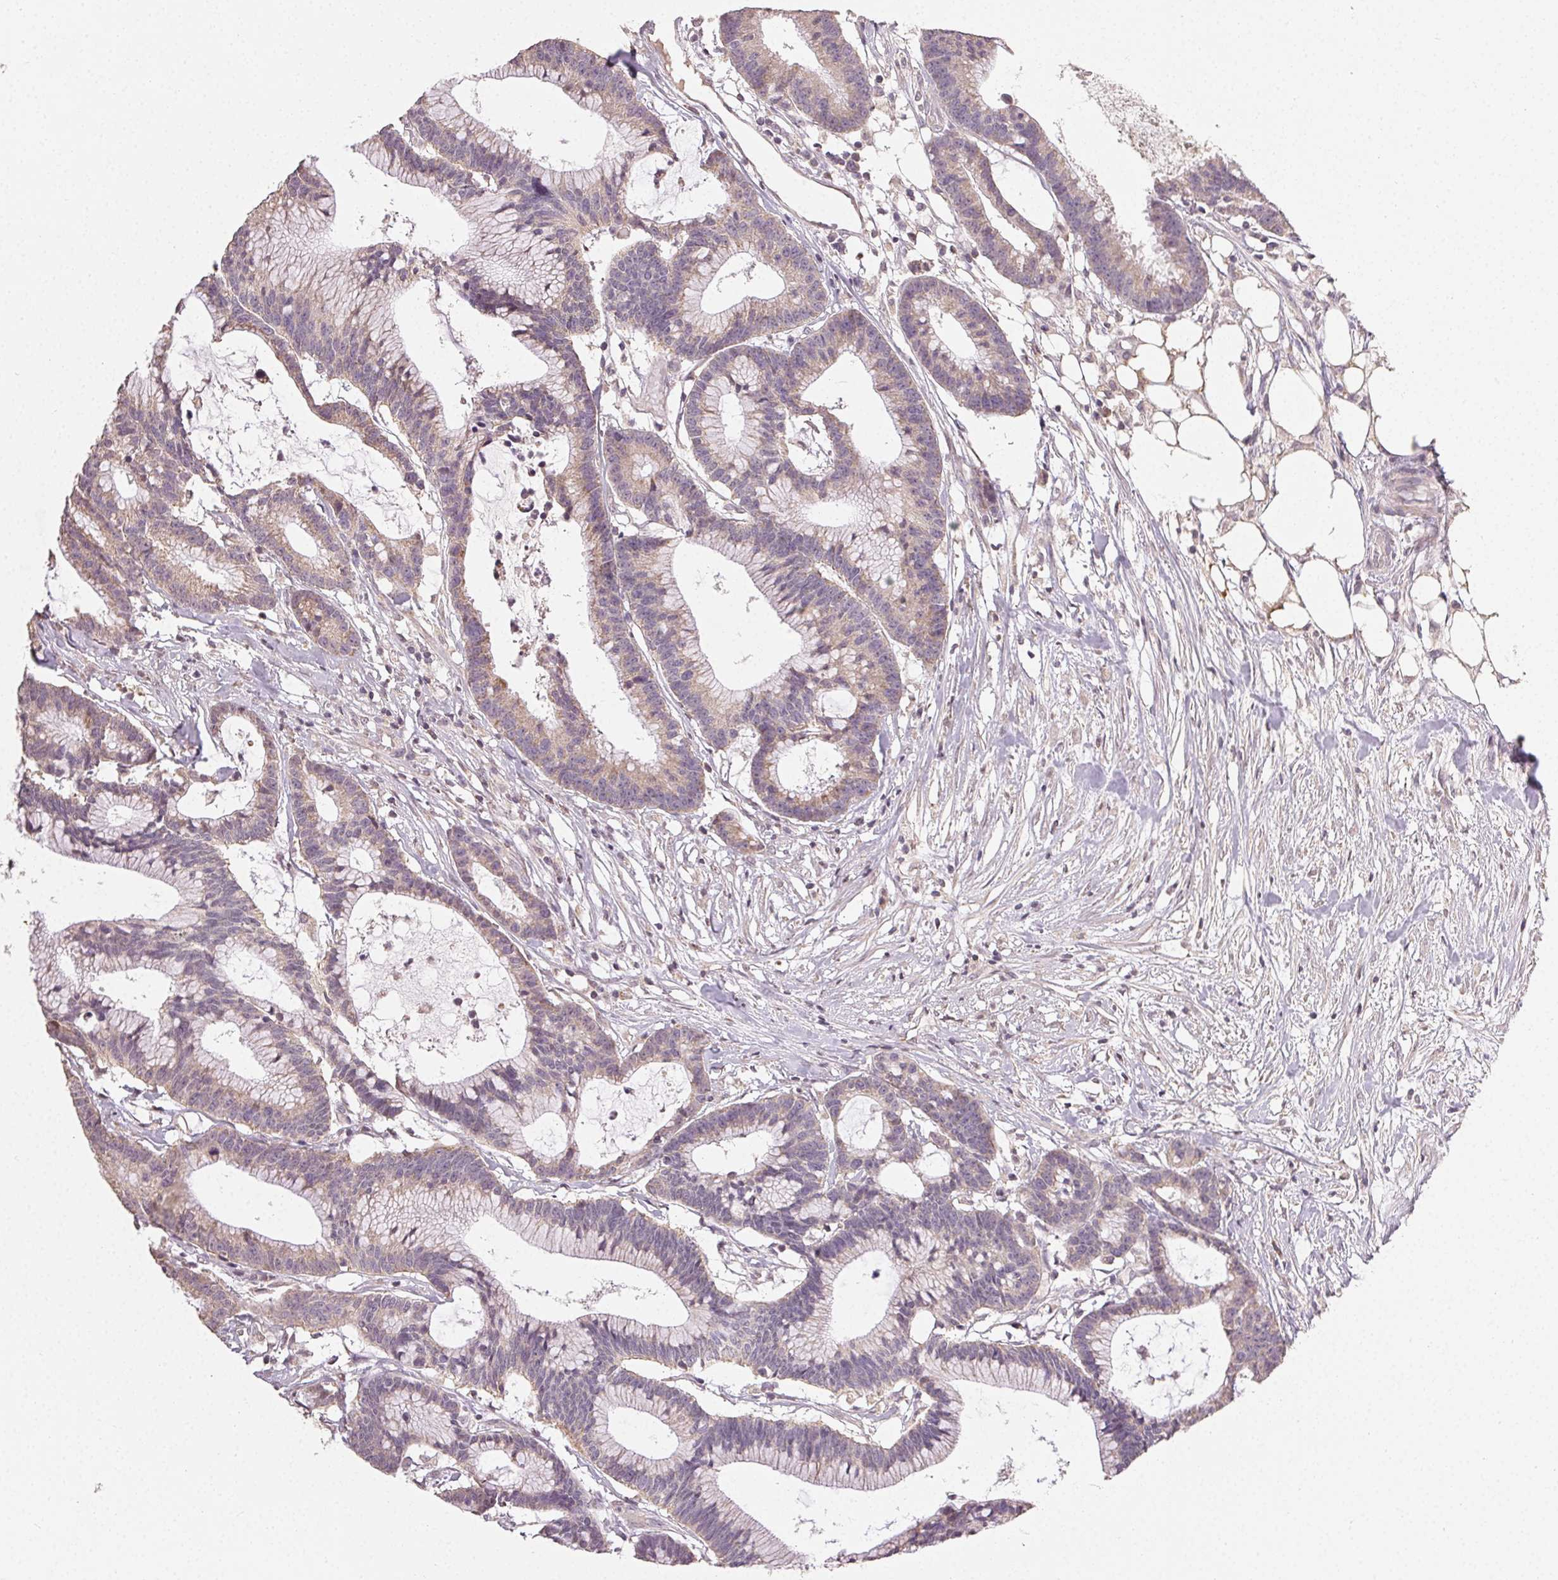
{"staining": {"intensity": "weak", "quantity": "25%-75%", "location": "cytoplasmic/membranous"}, "tissue": "colorectal cancer", "cell_type": "Tumor cells", "image_type": "cancer", "snomed": [{"axis": "morphology", "description": "Adenocarcinoma, NOS"}, {"axis": "topography", "description": "Colon"}], "caption": "Immunohistochemistry histopathology image of neoplastic tissue: human adenocarcinoma (colorectal) stained using immunohistochemistry (IHC) exhibits low levels of weak protein expression localized specifically in the cytoplasmic/membranous of tumor cells, appearing as a cytoplasmic/membranous brown color.", "gene": "CLASP1", "patient": {"sex": "female", "age": 78}}